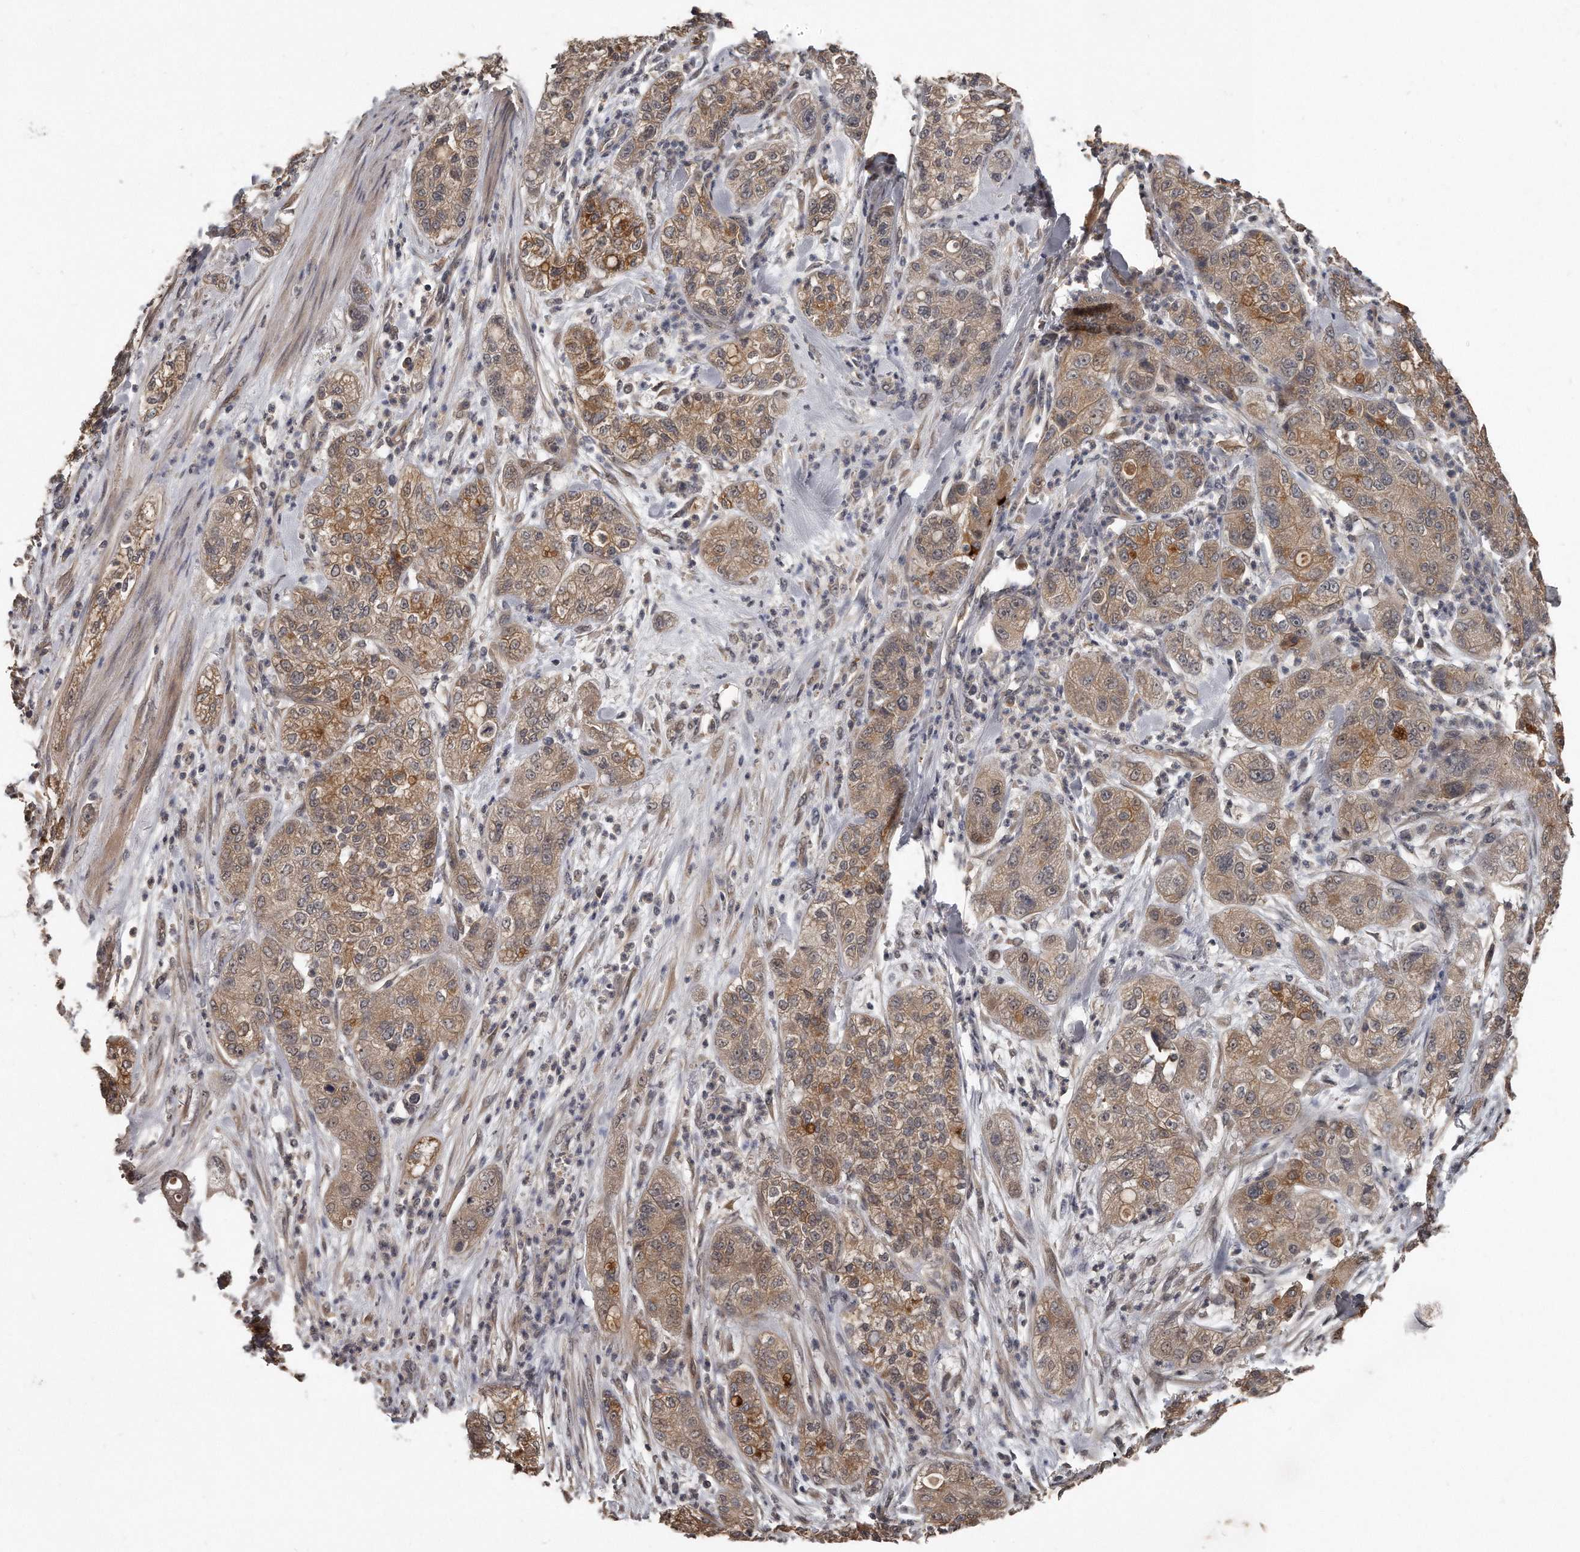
{"staining": {"intensity": "moderate", "quantity": ">75%", "location": "cytoplasmic/membranous"}, "tissue": "pancreatic cancer", "cell_type": "Tumor cells", "image_type": "cancer", "snomed": [{"axis": "morphology", "description": "Adenocarcinoma, NOS"}, {"axis": "topography", "description": "Pancreas"}], "caption": "A histopathology image showing moderate cytoplasmic/membranous expression in approximately >75% of tumor cells in pancreatic cancer, as visualized by brown immunohistochemical staining.", "gene": "GRB10", "patient": {"sex": "female", "age": 78}}